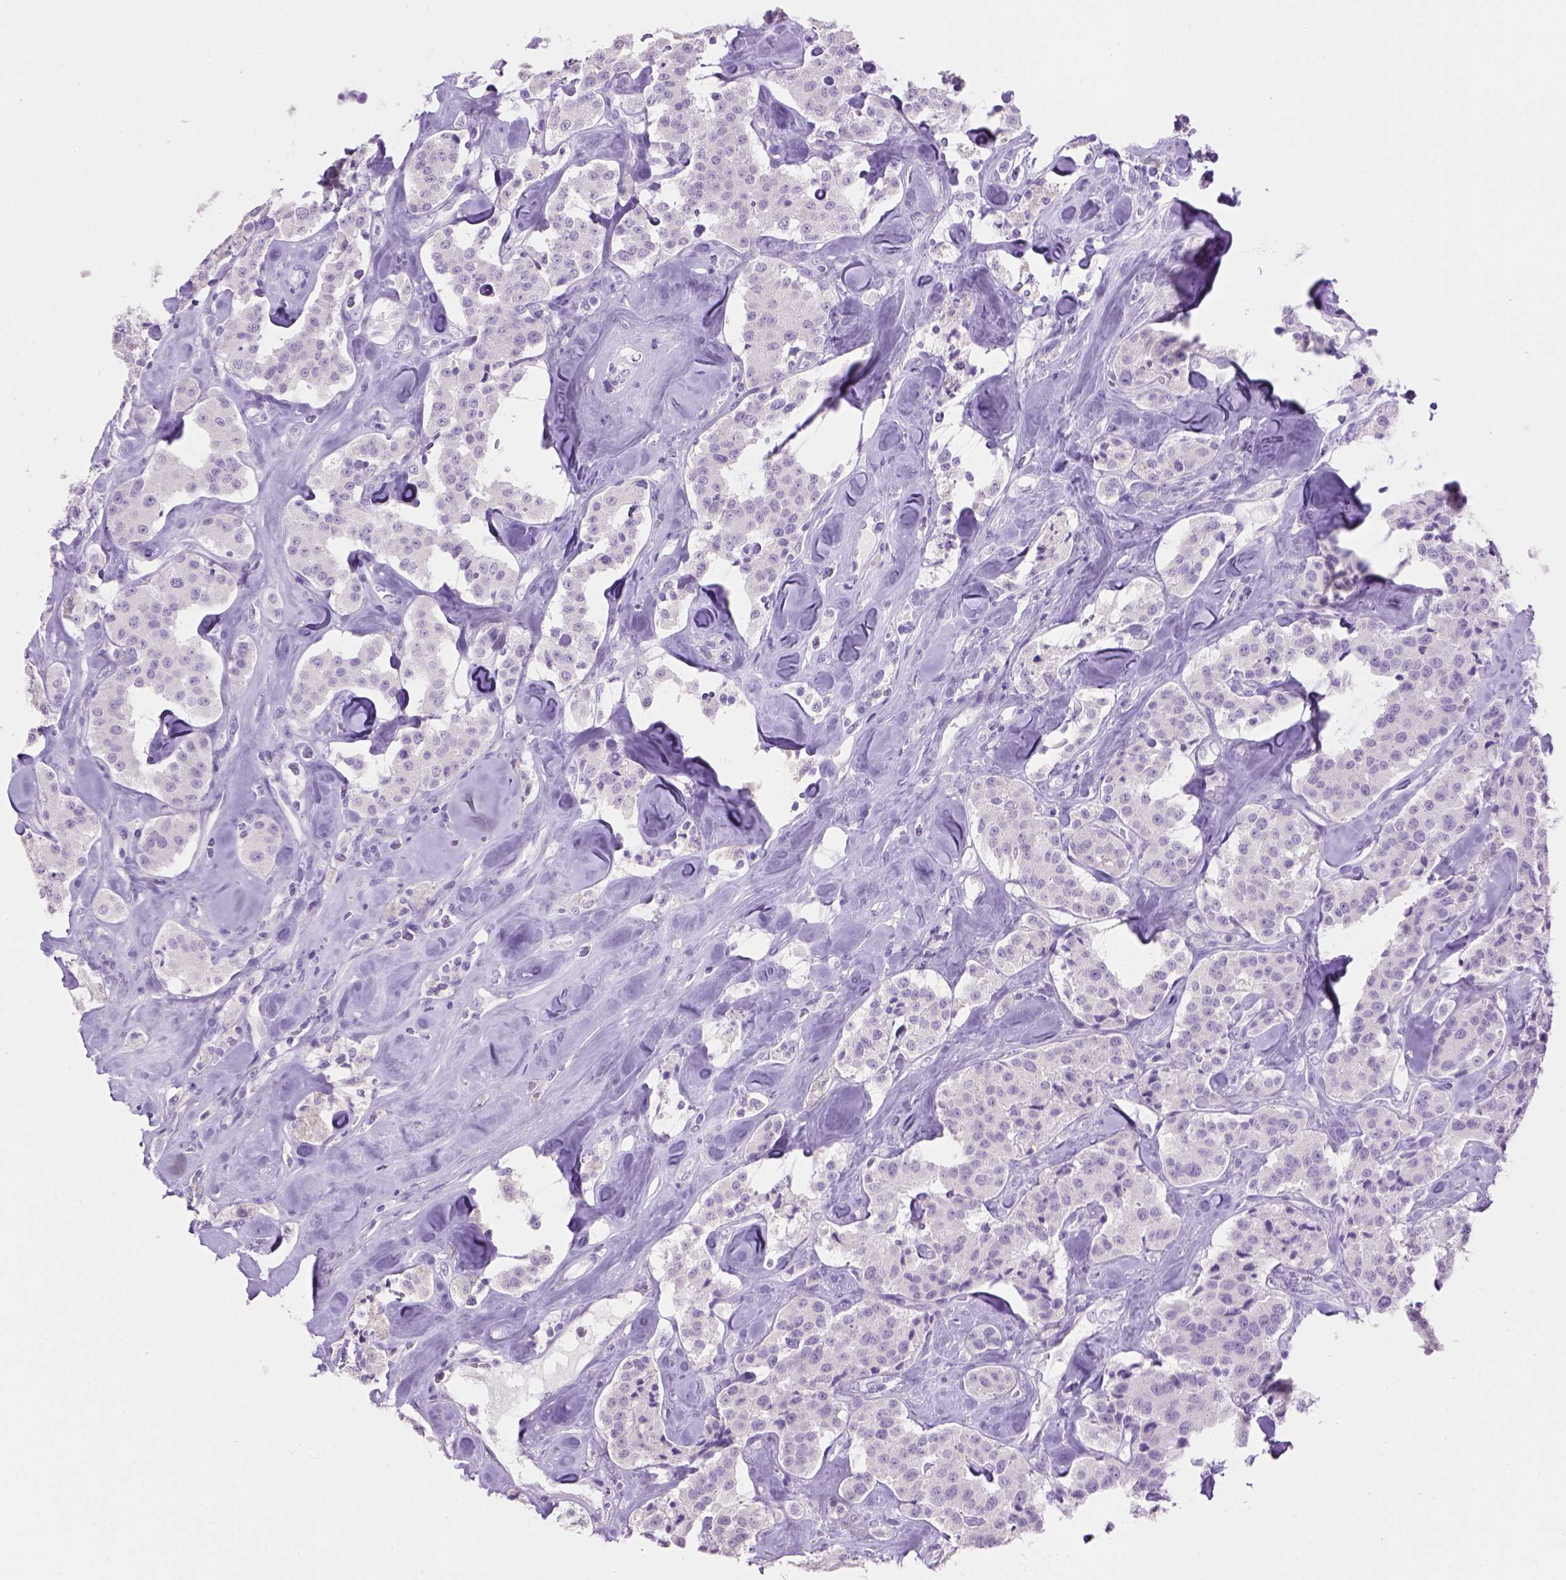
{"staining": {"intensity": "negative", "quantity": "none", "location": "none"}, "tissue": "carcinoid", "cell_type": "Tumor cells", "image_type": "cancer", "snomed": [{"axis": "morphology", "description": "Carcinoid, malignant, NOS"}, {"axis": "topography", "description": "Pancreas"}], "caption": "There is no significant expression in tumor cells of carcinoid.", "gene": "CYP24A1", "patient": {"sex": "male", "age": 41}}